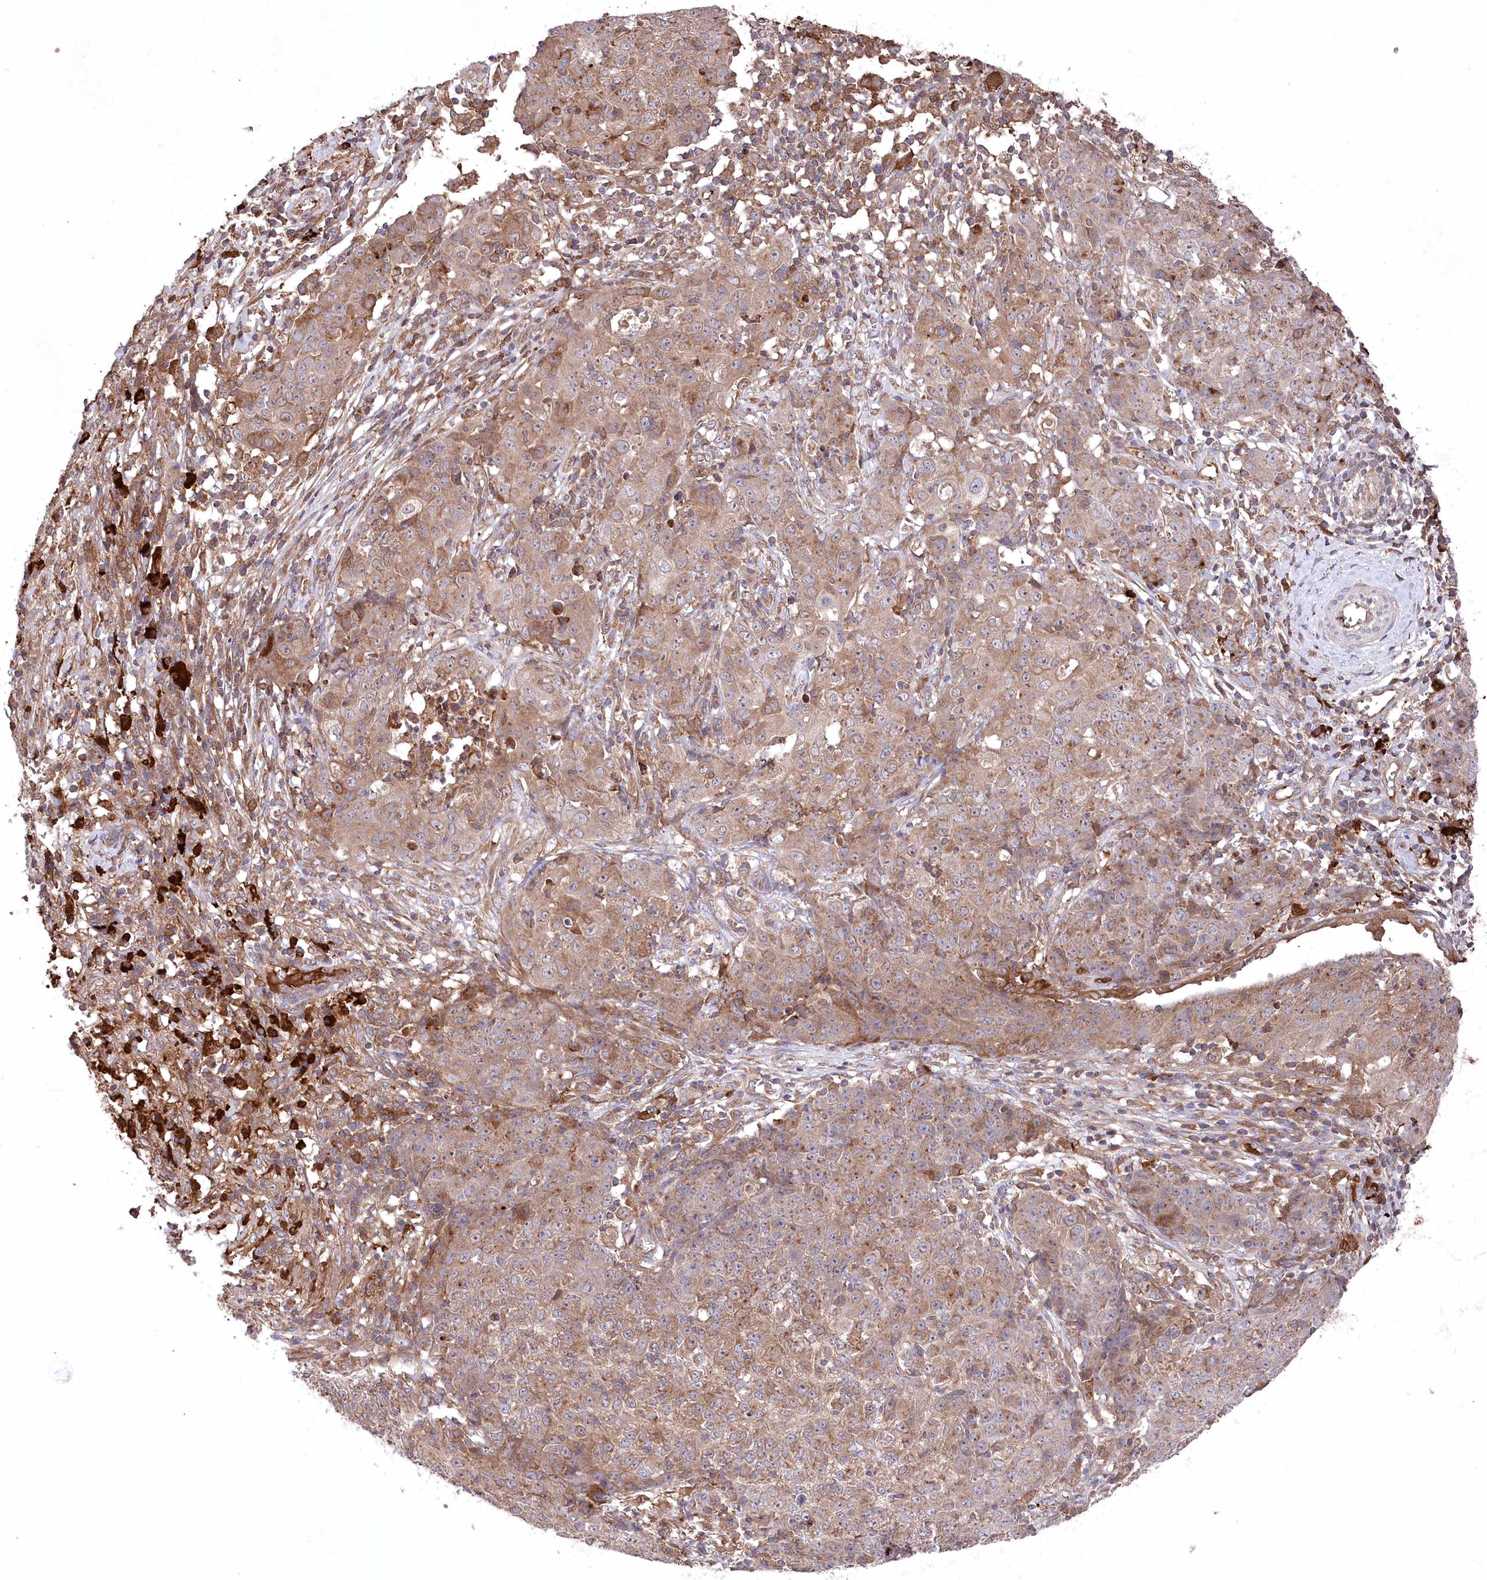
{"staining": {"intensity": "moderate", "quantity": ">75%", "location": "cytoplasmic/membranous"}, "tissue": "ovarian cancer", "cell_type": "Tumor cells", "image_type": "cancer", "snomed": [{"axis": "morphology", "description": "Carcinoma, endometroid"}, {"axis": "topography", "description": "Ovary"}], "caption": "Ovarian cancer (endometroid carcinoma) stained for a protein reveals moderate cytoplasmic/membranous positivity in tumor cells.", "gene": "PPP1R21", "patient": {"sex": "female", "age": 42}}